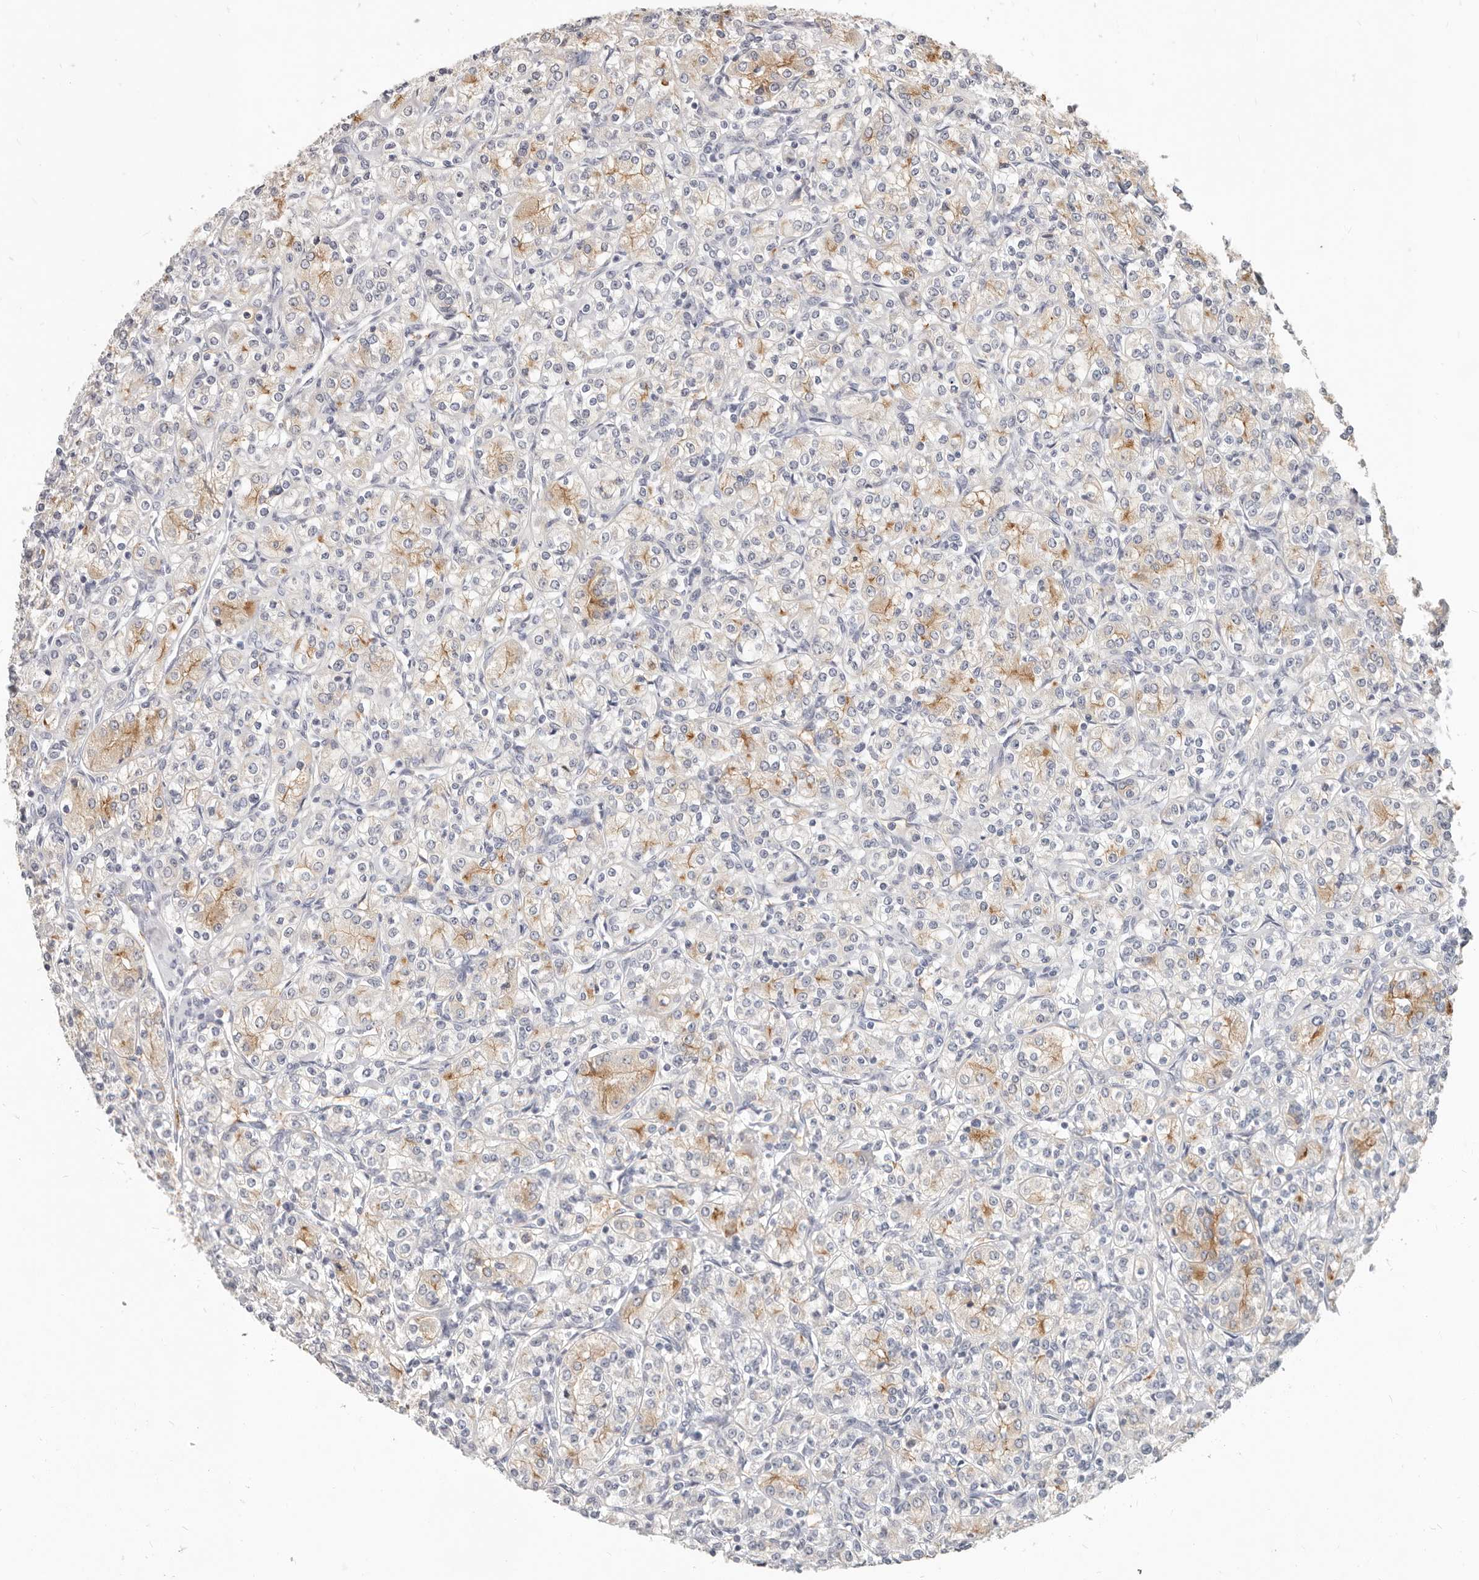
{"staining": {"intensity": "moderate", "quantity": "<25%", "location": "cytoplasmic/membranous"}, "tissue": "renal cancer", "cell_type": "Tumor cells", "image_type": "cancer", "snomed": [{"axis": "morphology", "description": "Adenocarcinoma, NOS"}, {"axis": "topography", "description": "Kidney"}], "caption": "The histopathology image shows staining of renal adenocarcinoma, revealing moderate cytoplasmic/membranous protein positivity (brown color) within tumor cells. (IHC, brightfield microscopy, high magnification).", "gene": "TMEM63B", "patient": {"sex": "male", "age": 77}}